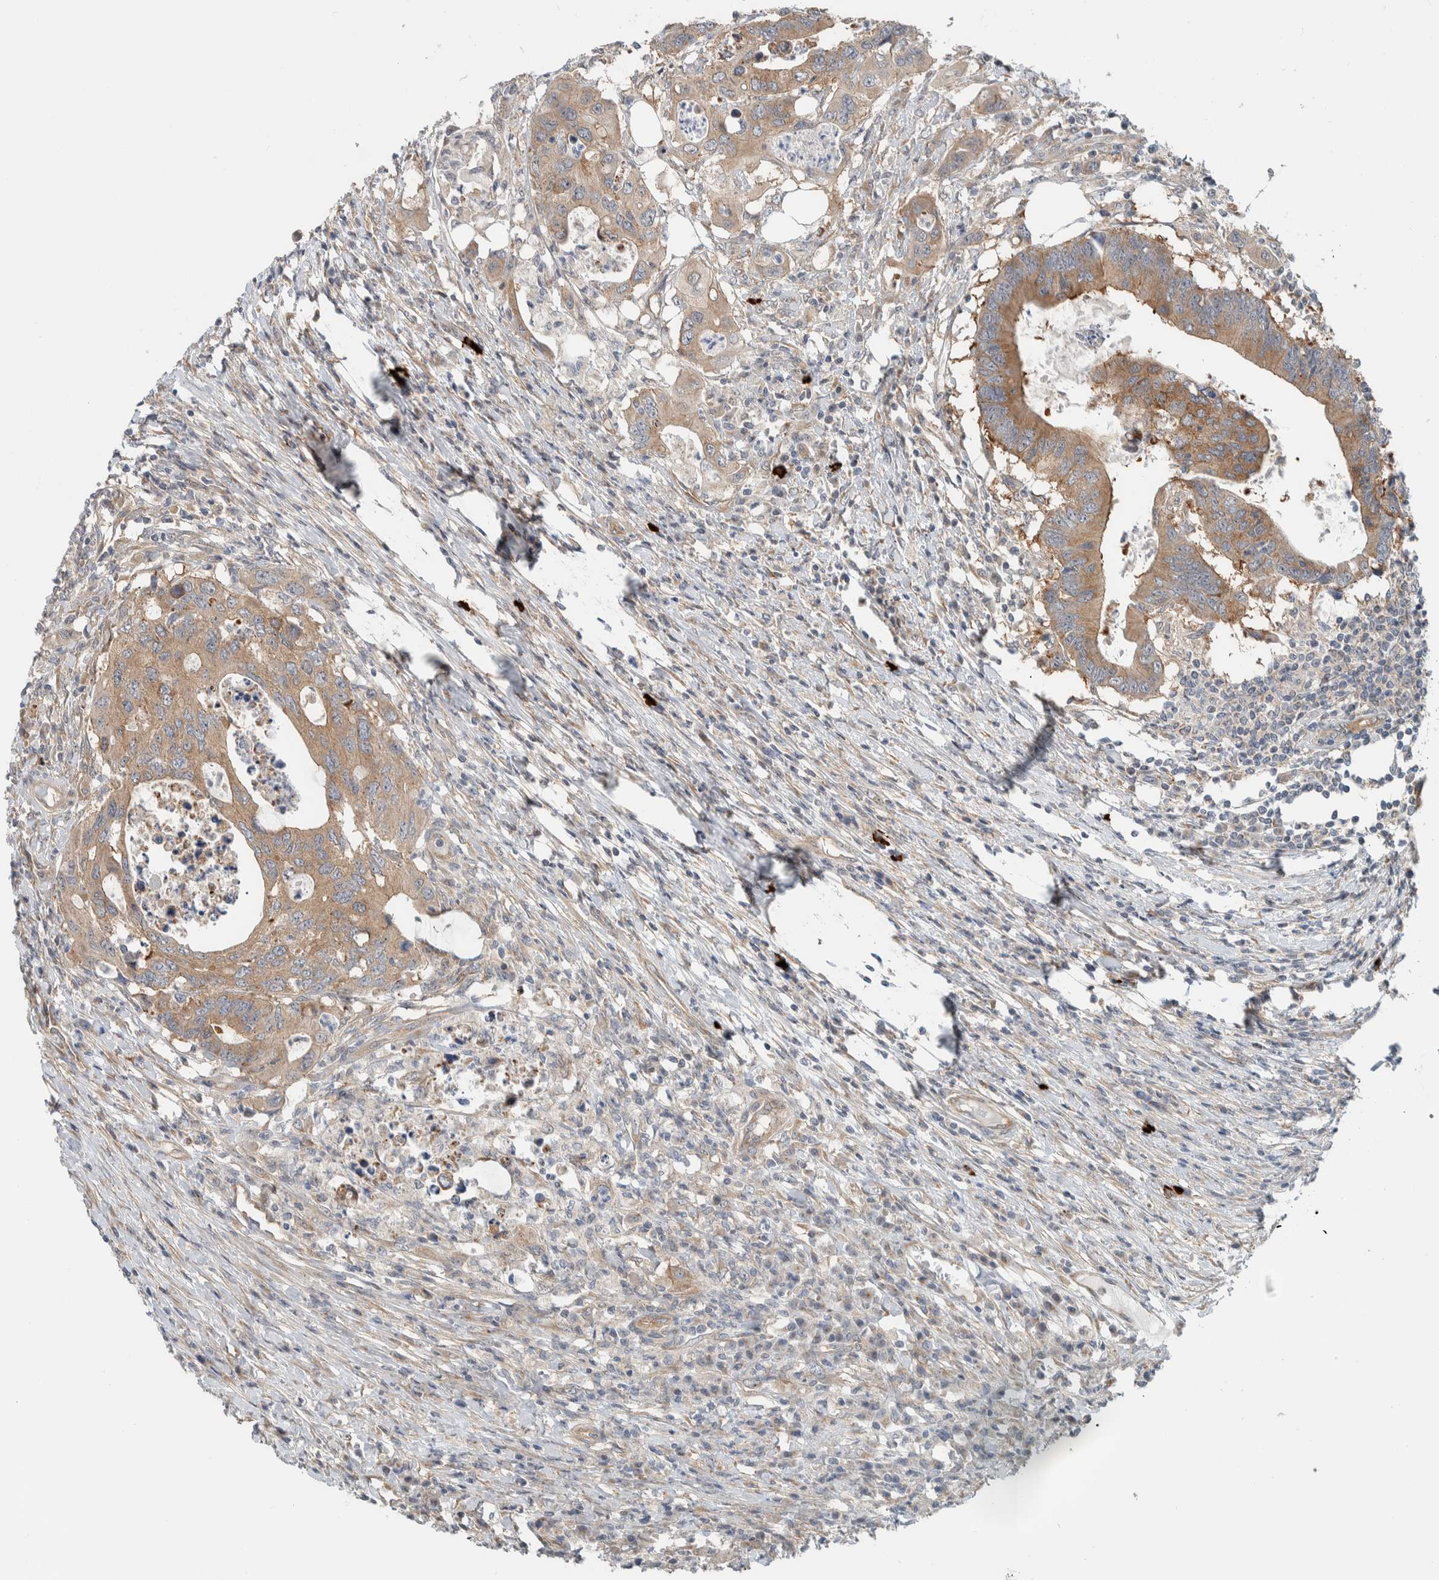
{"staining": {"intensity": "moderate", "quantity": ">75%", "location": "cytoplasmic/membranous"}, "tissue": "colorectal cancer", "cell_type": "Tumor cells", "image_type": "cancer", "snomed": [{"axis": "morphology", "description": "Adenocarcinoma, NOS"}, {"axis": "topography", "description": "Colon"}], "caption": "Human colorectal cancer (adenocarcinoma) stained with a protein marker reveals moderate staining in tumor cells.", "gene": "RERE", "patient": {"sex": "male", "age": 71}}